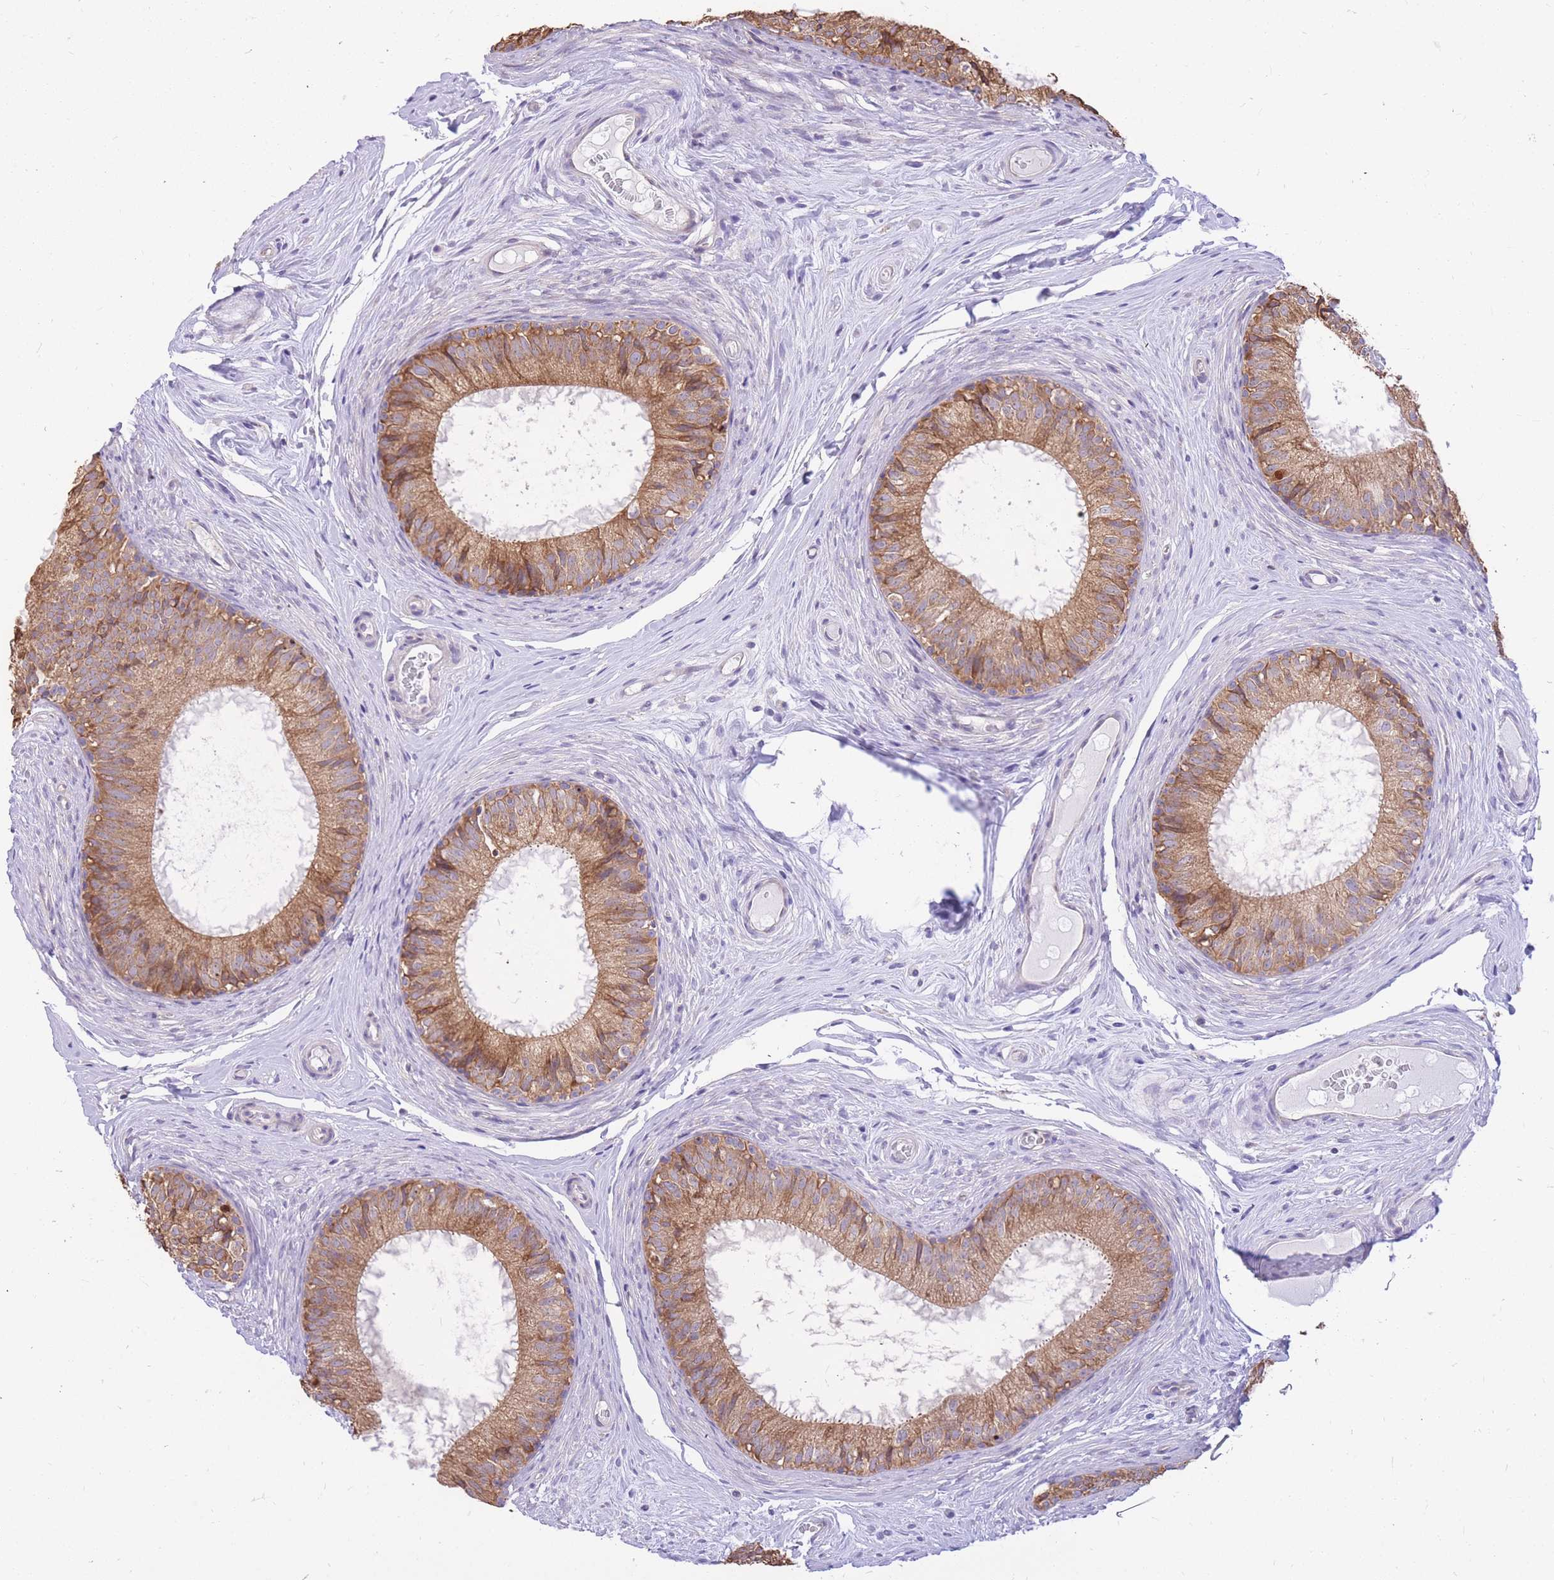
{"staining": {"intensity": "moderate", "quantity": ">75%", "location": "cytoplasmic/membranous"}, "tissue": "epididymis", "cell_type": "Glandular cells", "image_type": "normal", "snomed": [{"axis": "morphology", "description": "Normal tissue, NOS"}, {"axis": "topography", "description": "Epididymis"}], "caption": "Glandular cells display medium levels of moderate cytoplasmic/membranous expression in about >75% of cells in unremarkable human epididymis. (brown staining indicates protein expression, while blue staining denotes nuclei).", "gene": "TOPAZ1", "patient": {"sex": "male", "age": 25}}